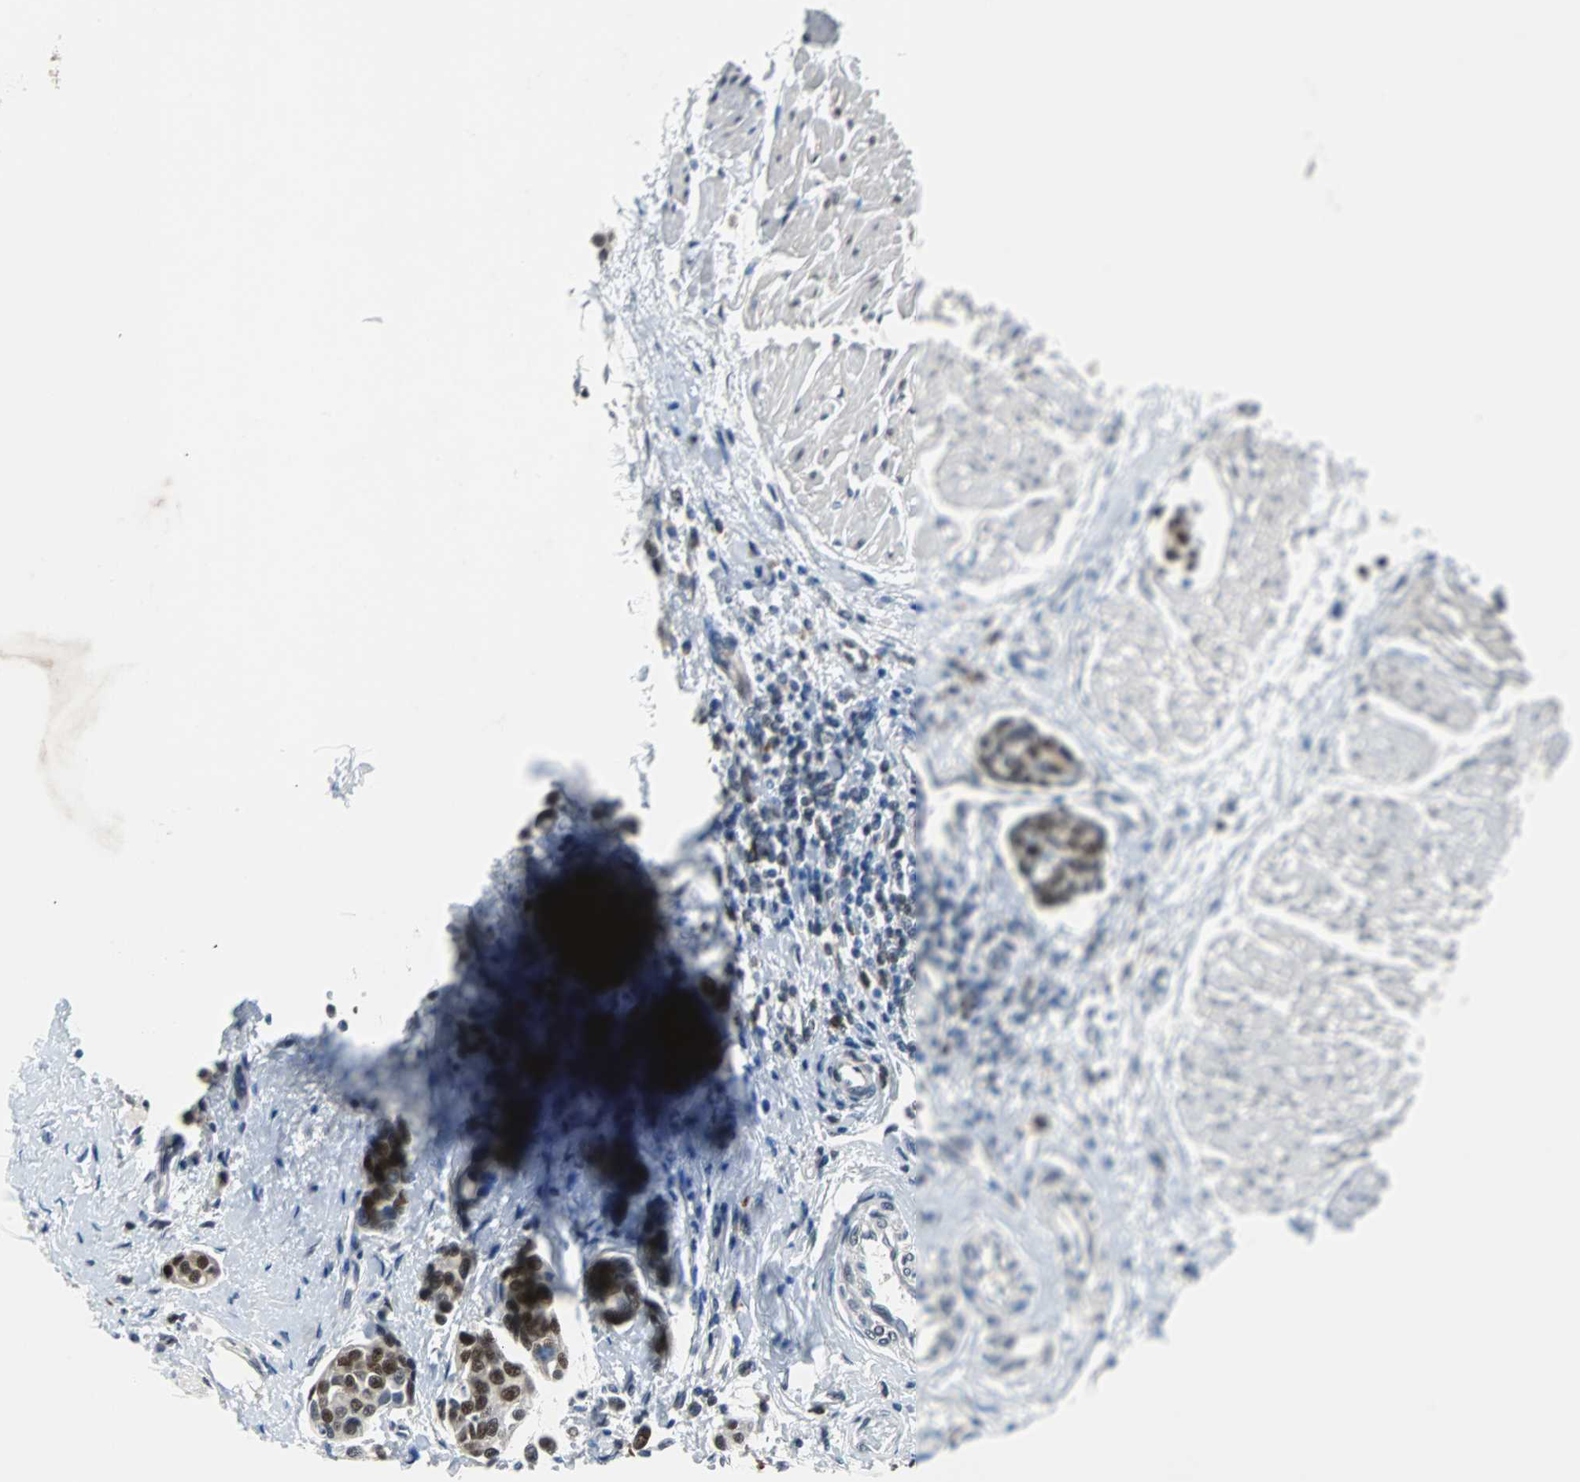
{"staining": {"intensity": "strong", "quantity": ">75%", "location": "nuclear"}, "tissue": "urothelial cancer", "cell_type": "Tumor cells", "image_type": "cancer", "snomed": [{"axis": "morphology", "description": "Urothelial carcinoma, High grade"}, {"axis": "topography", "description": "Urinary bladder"}], "caption": "Strong nuclear staining for a protein is appreciated in about >75% of tumor cells of urothelial cancer using IHC.", "gene": "USP28", "patient": {"sex": "male", "age": 78}}